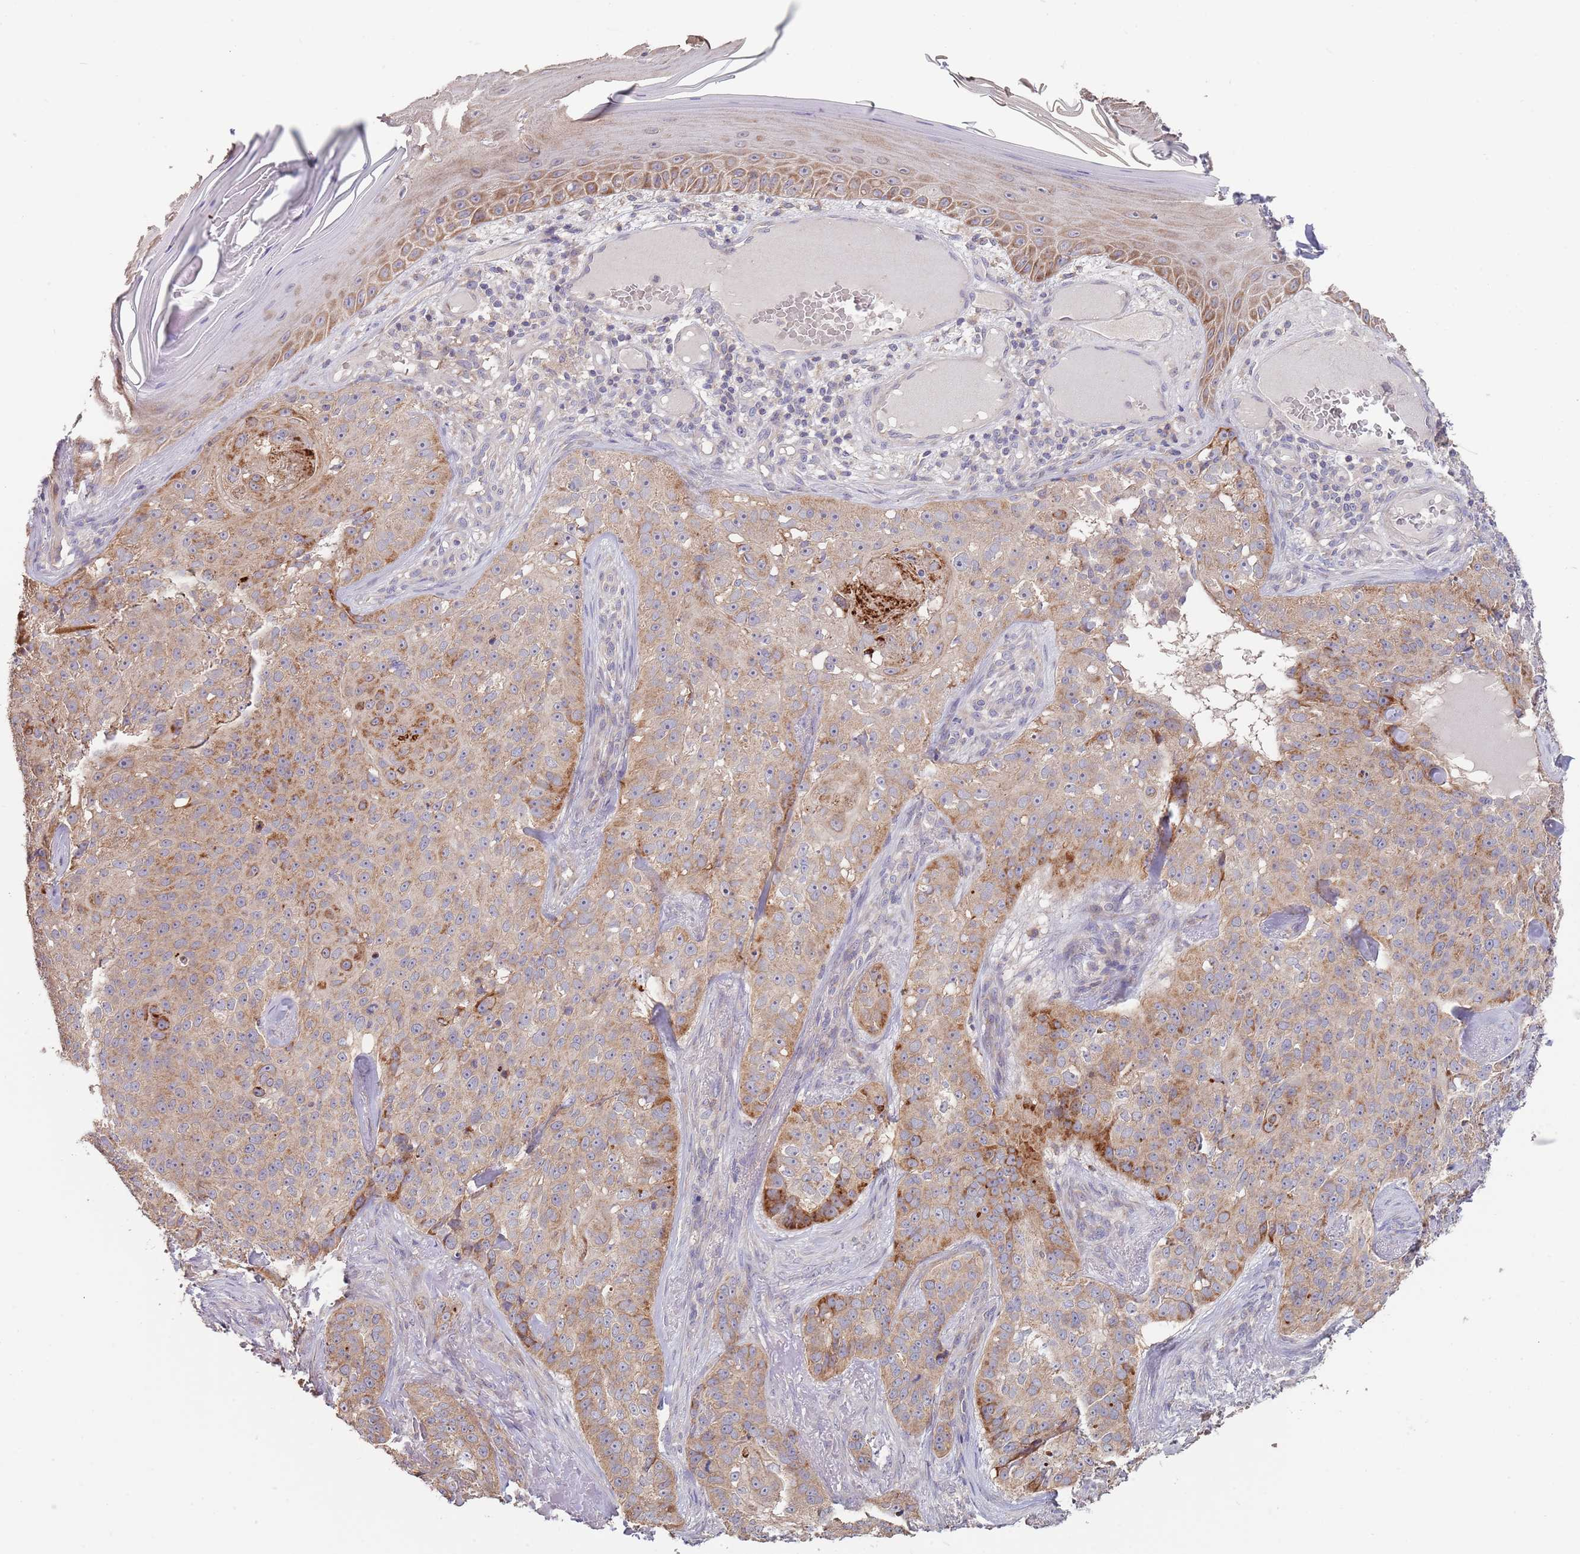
{"staining": {"intensity": "strong", "quantity": "<25%", "location": "cytoplasmic/membranous"}, "tissue": "skin cancer", "cell_type": "Tumor cells", "image_type": "cancer", "snomed": [{"axis": "morphology", "description": "Basal cell carcinoma"}, {"axis": "topography", "description": "Skin"}], "caption": "The photomicrograph reveals immunohistochemical staining of basal cell carcinoma (skin). There is strong cytoplasmic/membranous staining is appreciated in approximately <25% of tumor cells. (DAB IHC with brightfield microscopy, high magnification).", "gene": "ABCC10", "patient": {"sex": "female", "age": 92}}